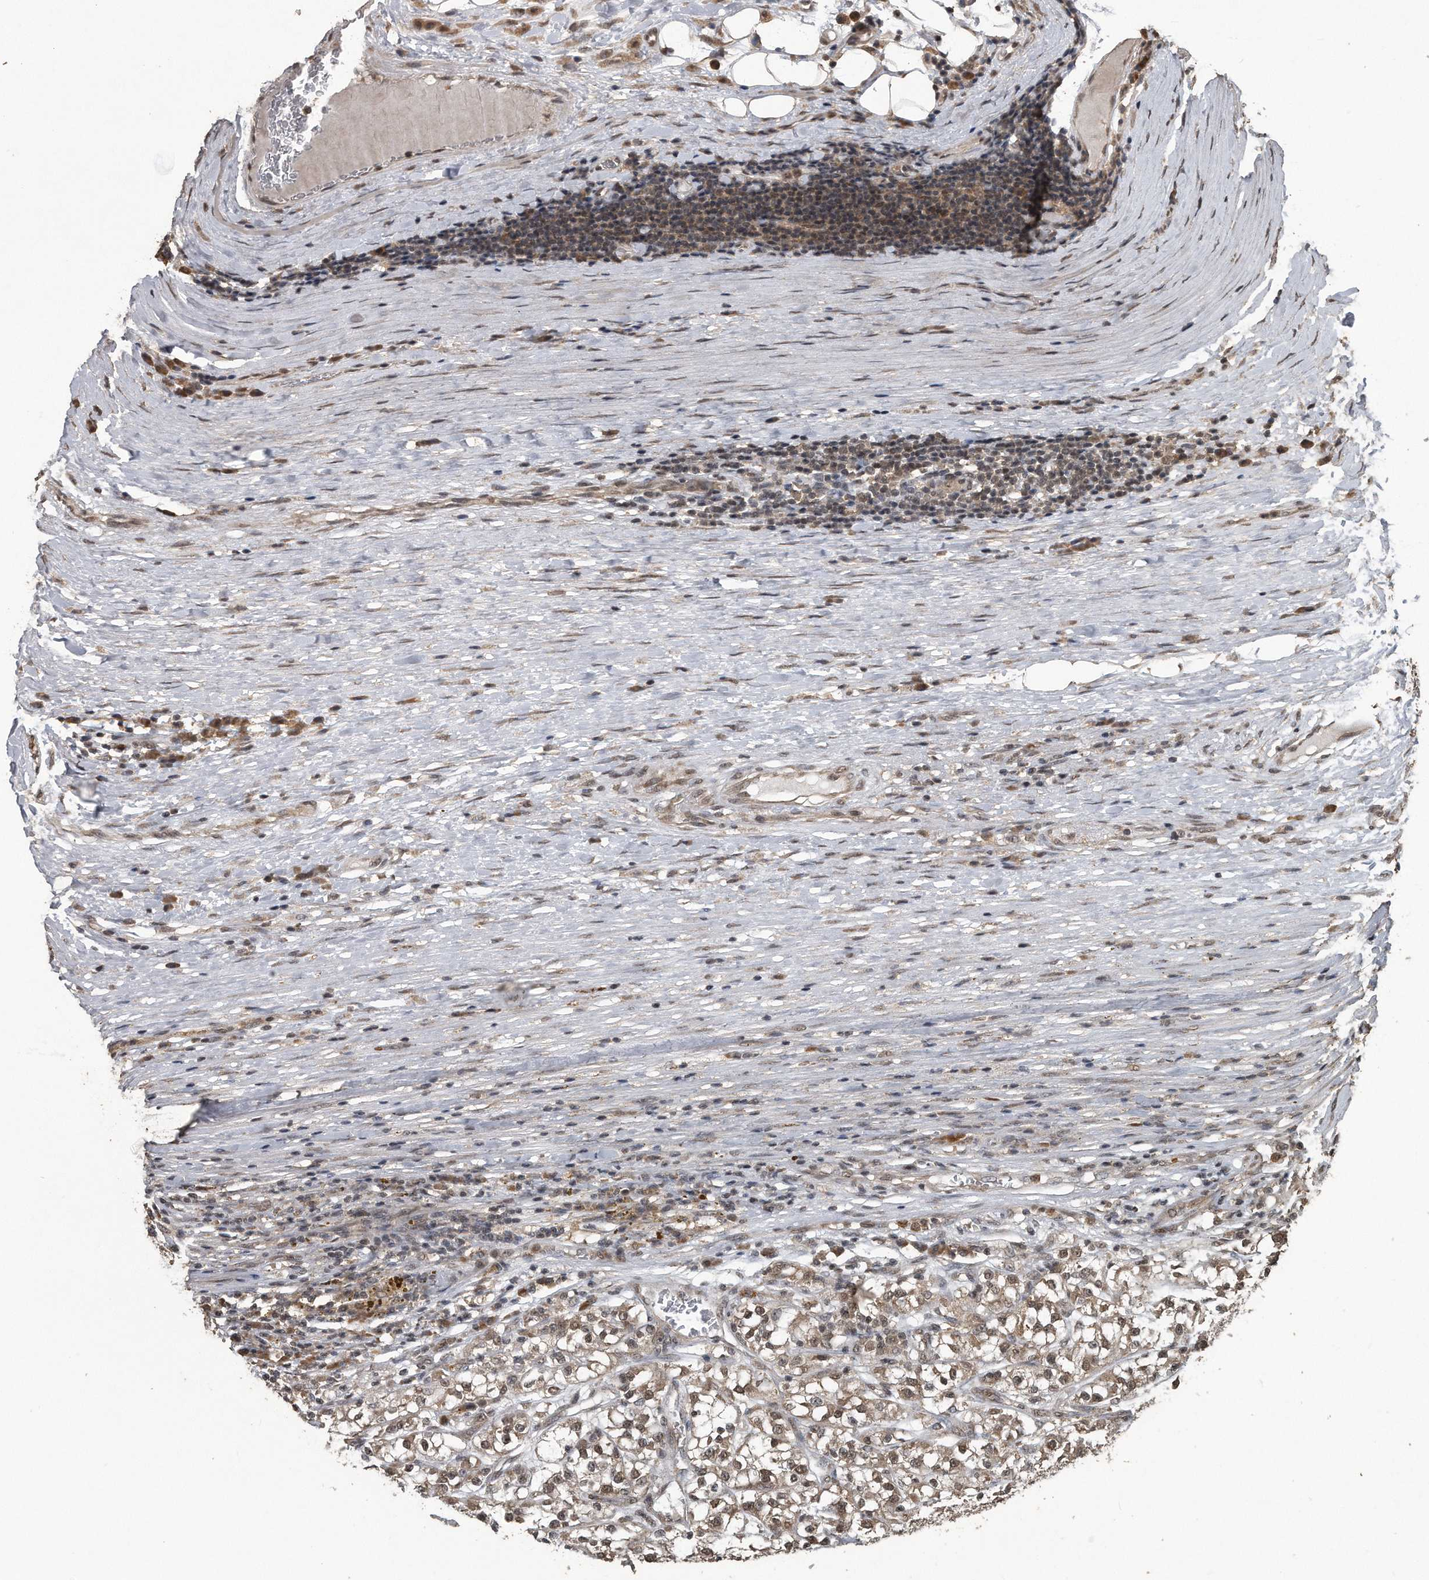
{"staining": {"intensity": "moderate", "quantity": ">75%", "location": "cytoplasmic/membranous,nuclear"}, "tissue": "renal cancer", "cell_type": "Tumor cells", "image_type": "cancer", "snomed": [{"axis": "morphology", "description": "Adenocarcinoma, NOS"}, {"axis": "topography", "description": "Kidney"}], "caption": "Renal adenocarcinoma tissue displays moderate cytoplasmic/membranous and nuclear expression in approximately >75% of tumor cells", "gene": "CRYZL1", "patient": {"sex": "female", "age": 52}}